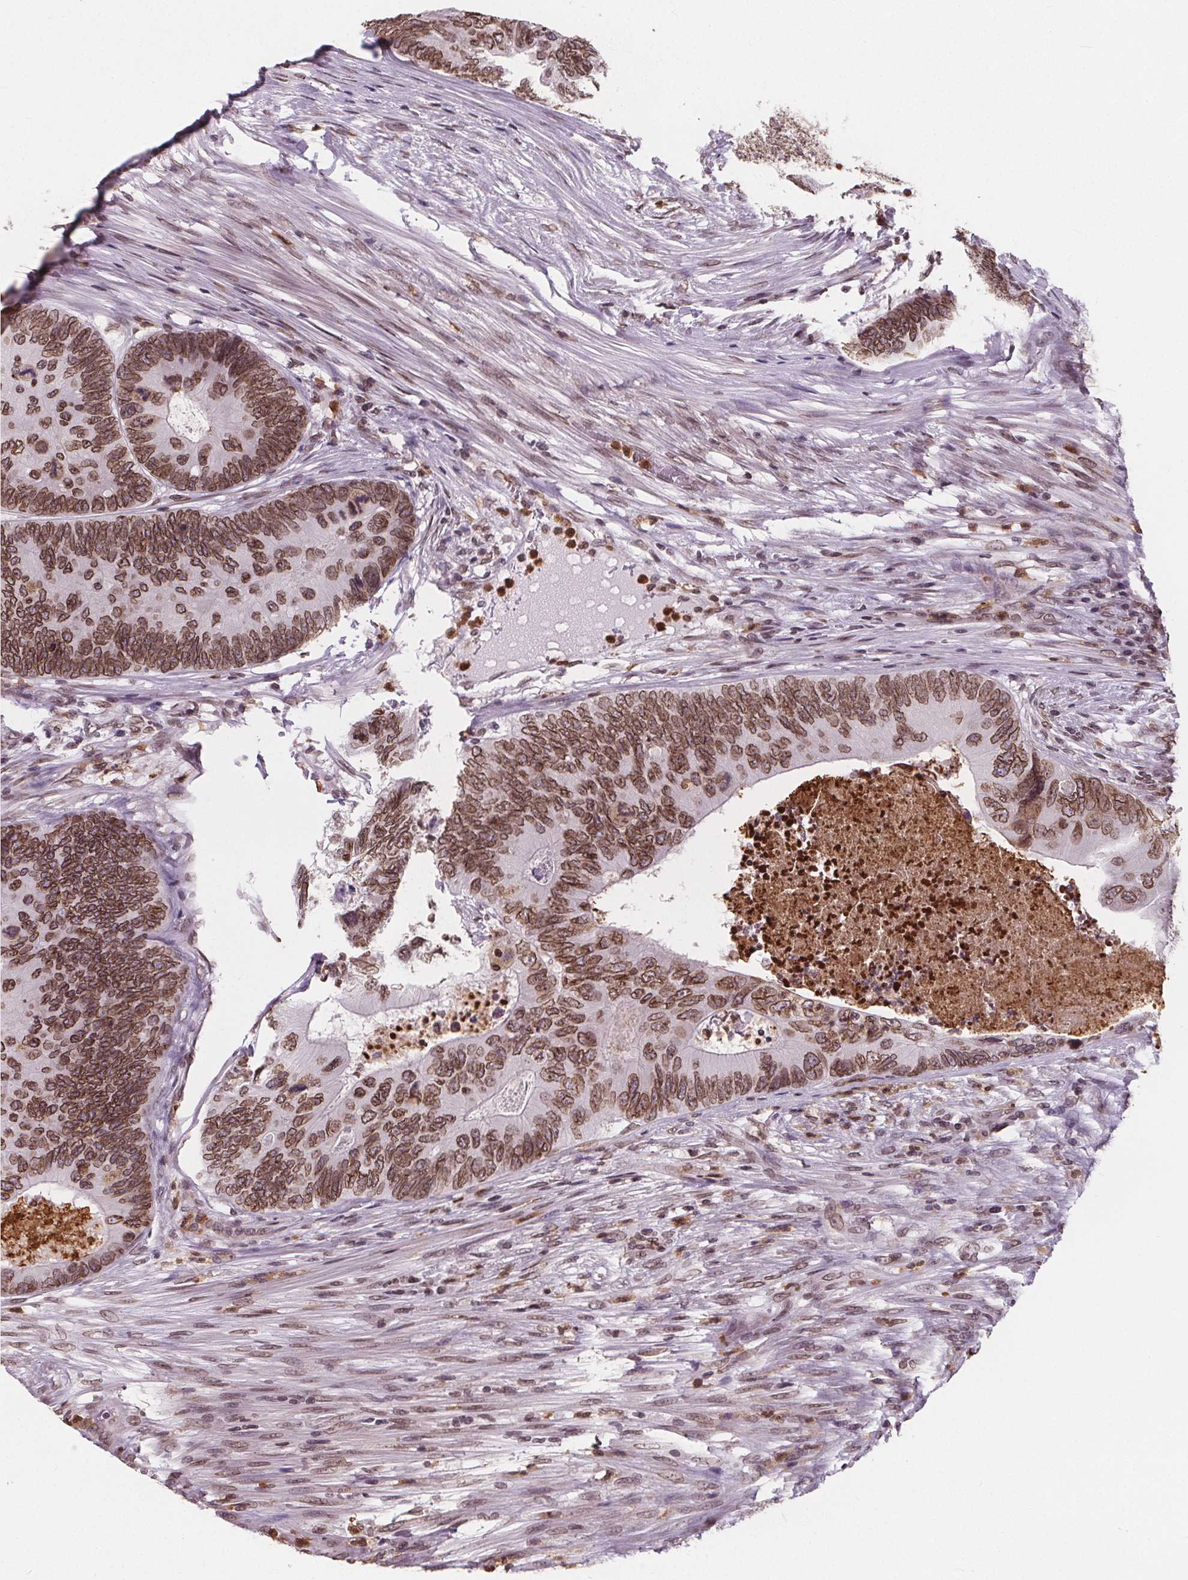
{"staining": {"intensity": "moderate", "quantity": ">75%", "location": "cytoplasmic/membranous,nuclear"}, "tissue": "colorectal cancer", "cell_type": "Tumor cells", "image_type": "cancer", "snomed": [{"axis": "morphology", "description": "Adenocarcinoma, NOS"}, {"axis": "topography", "description": "Colon"}], "caption": "Protein expression analysis of human colorectal adenocarcinoma reveals moderate cytoplasmic/membranous and nuclear positivity in approximately >75% of tumor cells. (Stains: DAB (3,3'-diaminobenzidine) in brown, nuclei in blue, Microscopy: brightfield microscopy at high magnification).", "gene": "TTC39C", "patient": {"sex": "female", "age": 67}}